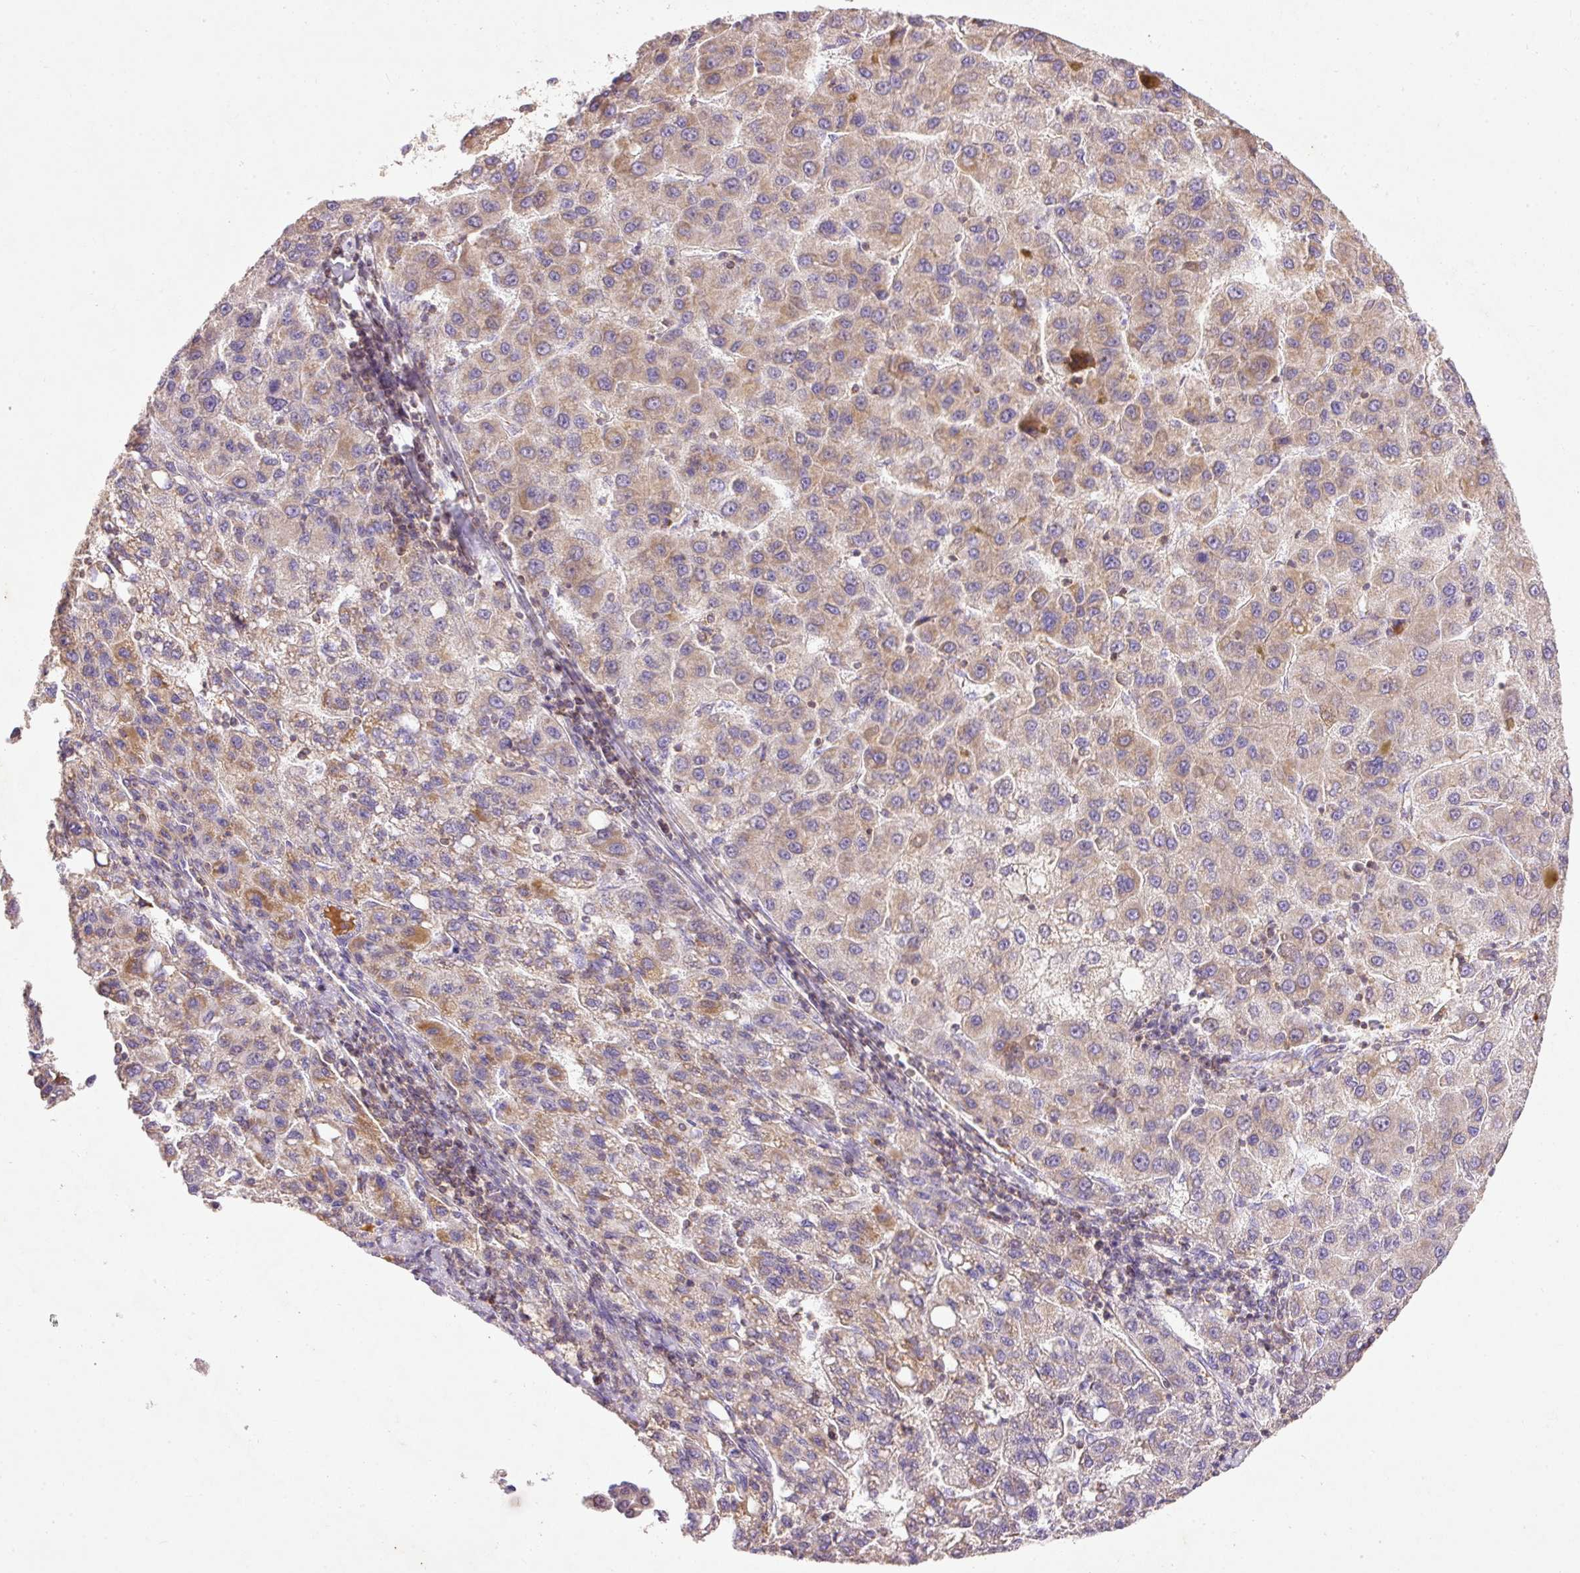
{"staining": {"intensity": "weak", "quantity": ">75%", "location": "cytoplasmic/membranous"}, "tissue": "liver cancer", "cell_type": "Tumor cells", "image_type": "cancer", "snomed": [{"axis": "morphology", "description": "Carcinoma, Hepatocellular, NOS"}, {"axis": "topography", "description": "Liver"}], "caption": "There is low levels of weak cytoplasmic/membranous expression in tumor cells of liver hepatocellular carcinoma, as demonstrated by immunohistochemical staining (brown color).", "gene": "IMMT", "patient": {"sex": "female", "age": 82}}